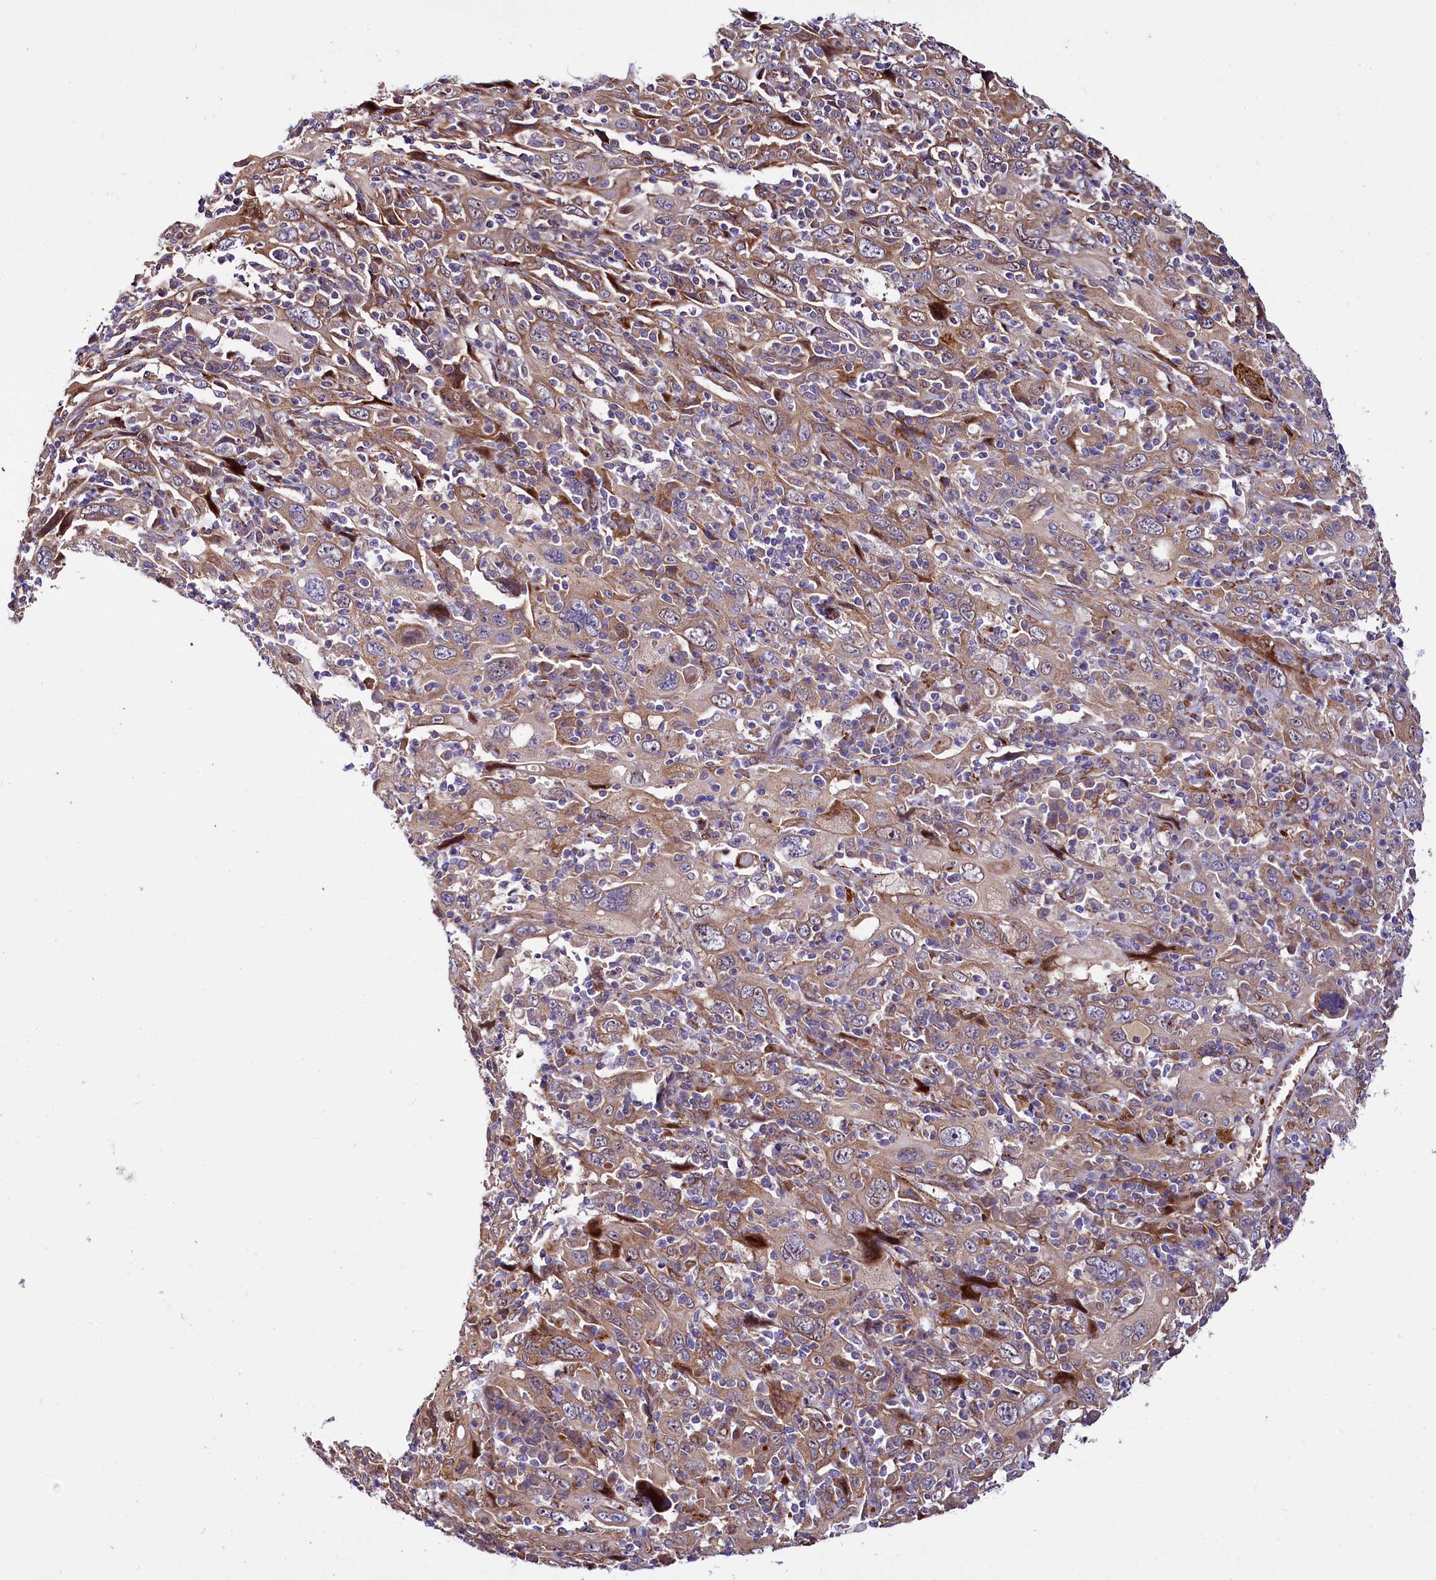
{"staining": {"intensity": "moderate", "quantity": ">75%", "location": "cytoplasmic/membranous"}, "tissue": "cervical cancer", "cell_type": "Tumor cells", "image_type": "cancer", "snomed": [{"axis": "morphology", "description": "Squamous cell carcinoma, NOS"}, {"axis": "topography", "description": "Cervix"}], "caption": "A photomicrograph of cervical cancer stained for a protein shows moderate cytoplasmic/membranous brown staining in tumor cells. Ihc stains the protein of interest in brown and the nuclei are stained blue.", "gene": "PDZRN3", "patient": {"sex": "female", "age": 46}}